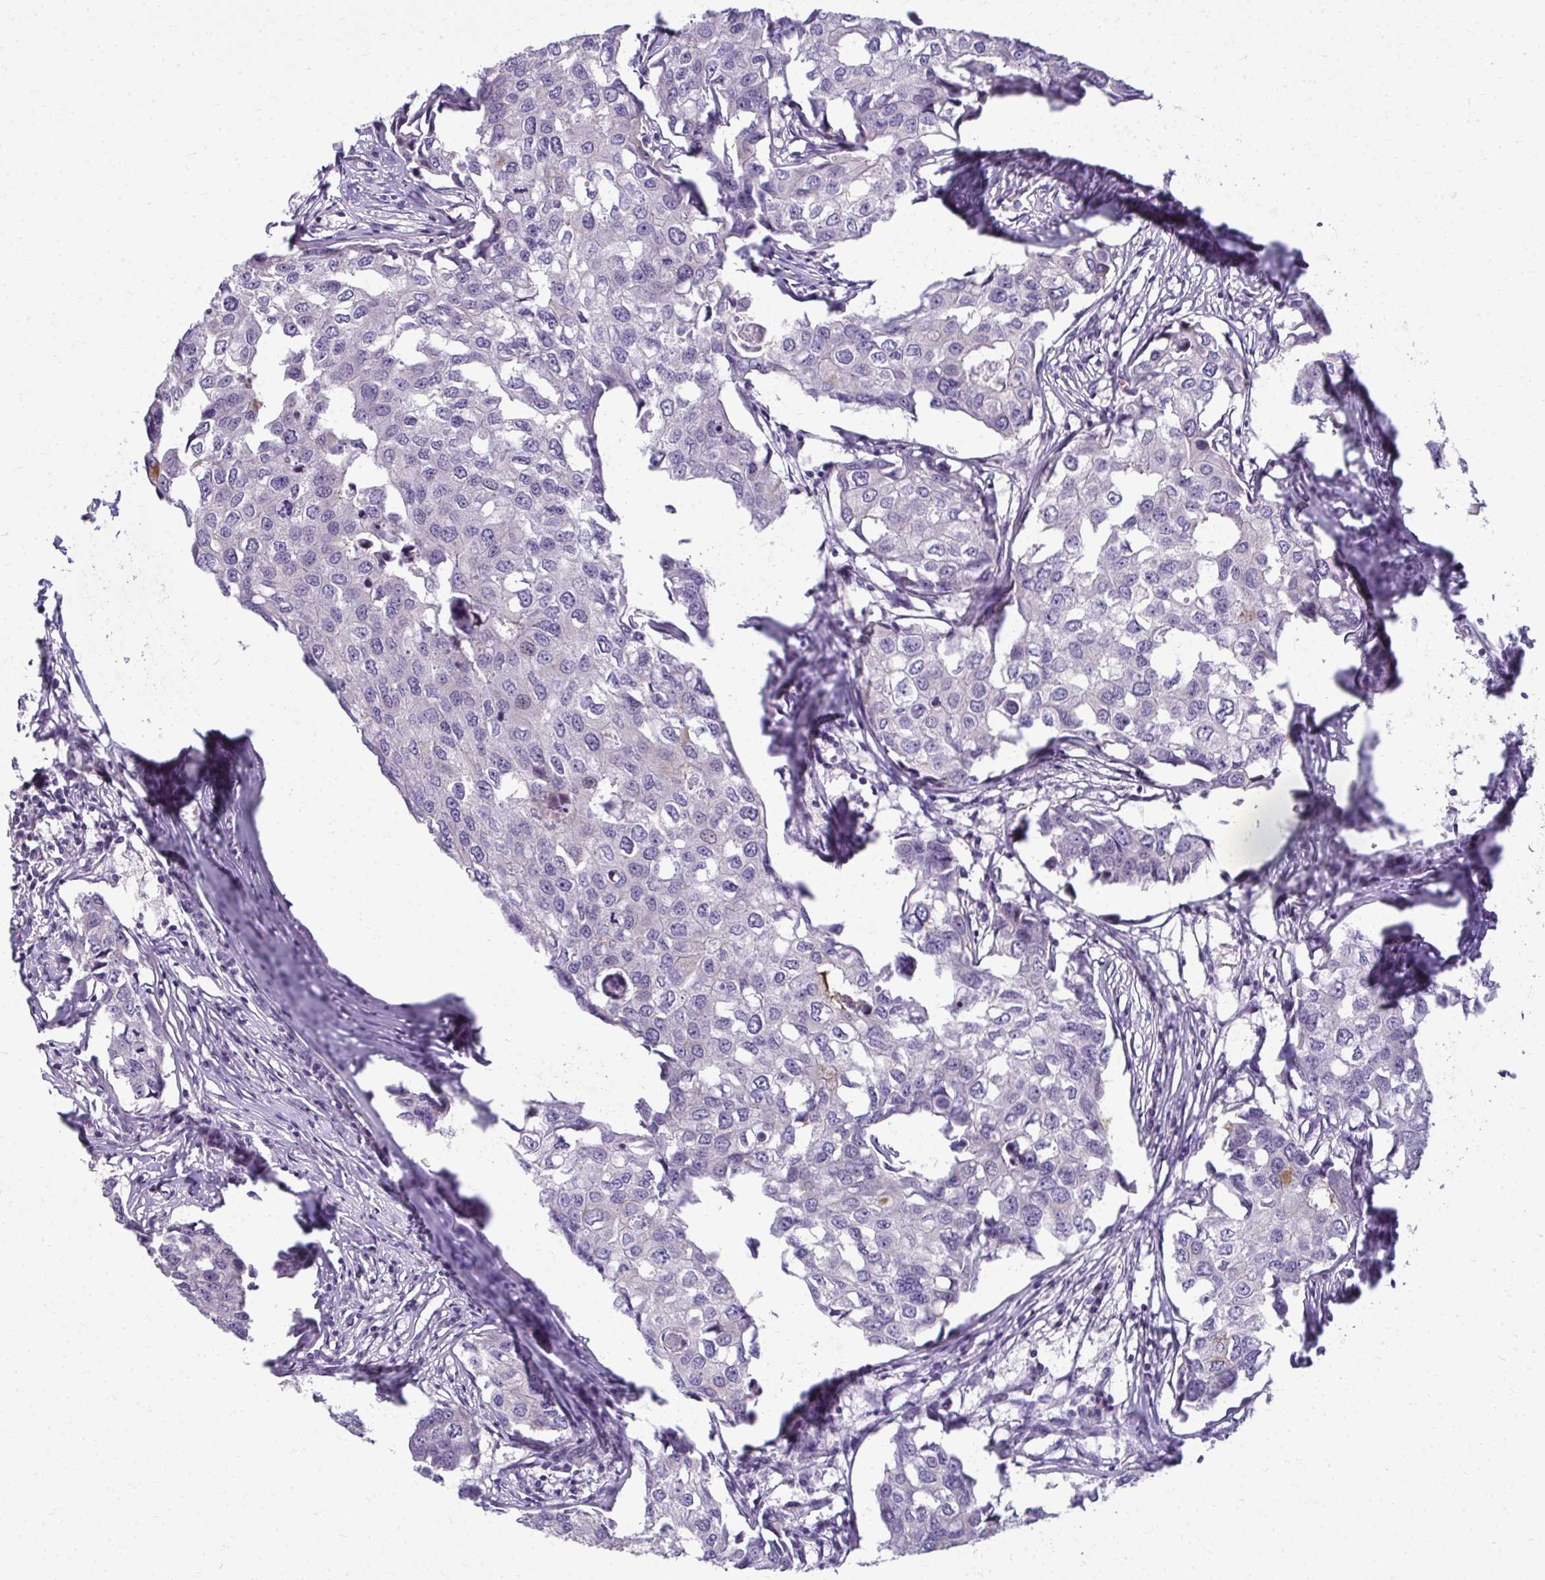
{"staining": {"intensity": "negative", "quantity": "none", "location": "none"}, "tissue": "breast cancer", "cell_type": "Tumor cells", "image_type": "cancer", "snomed": [{"axis": "morphology", "description": "Duct carcinoma"}, {"axis": "topography", "description": "Breast"}], "caption": "An immunohistochemistry (IHC) histopathology image of breast cancer is shown. There is no staining in tumor cells of breast cancer. (DAB immunohistochemistry visualized using brightfield microscopy, high magnification).", "gene": "ODF1", "patient": {"sex": "female", "age": 27}}